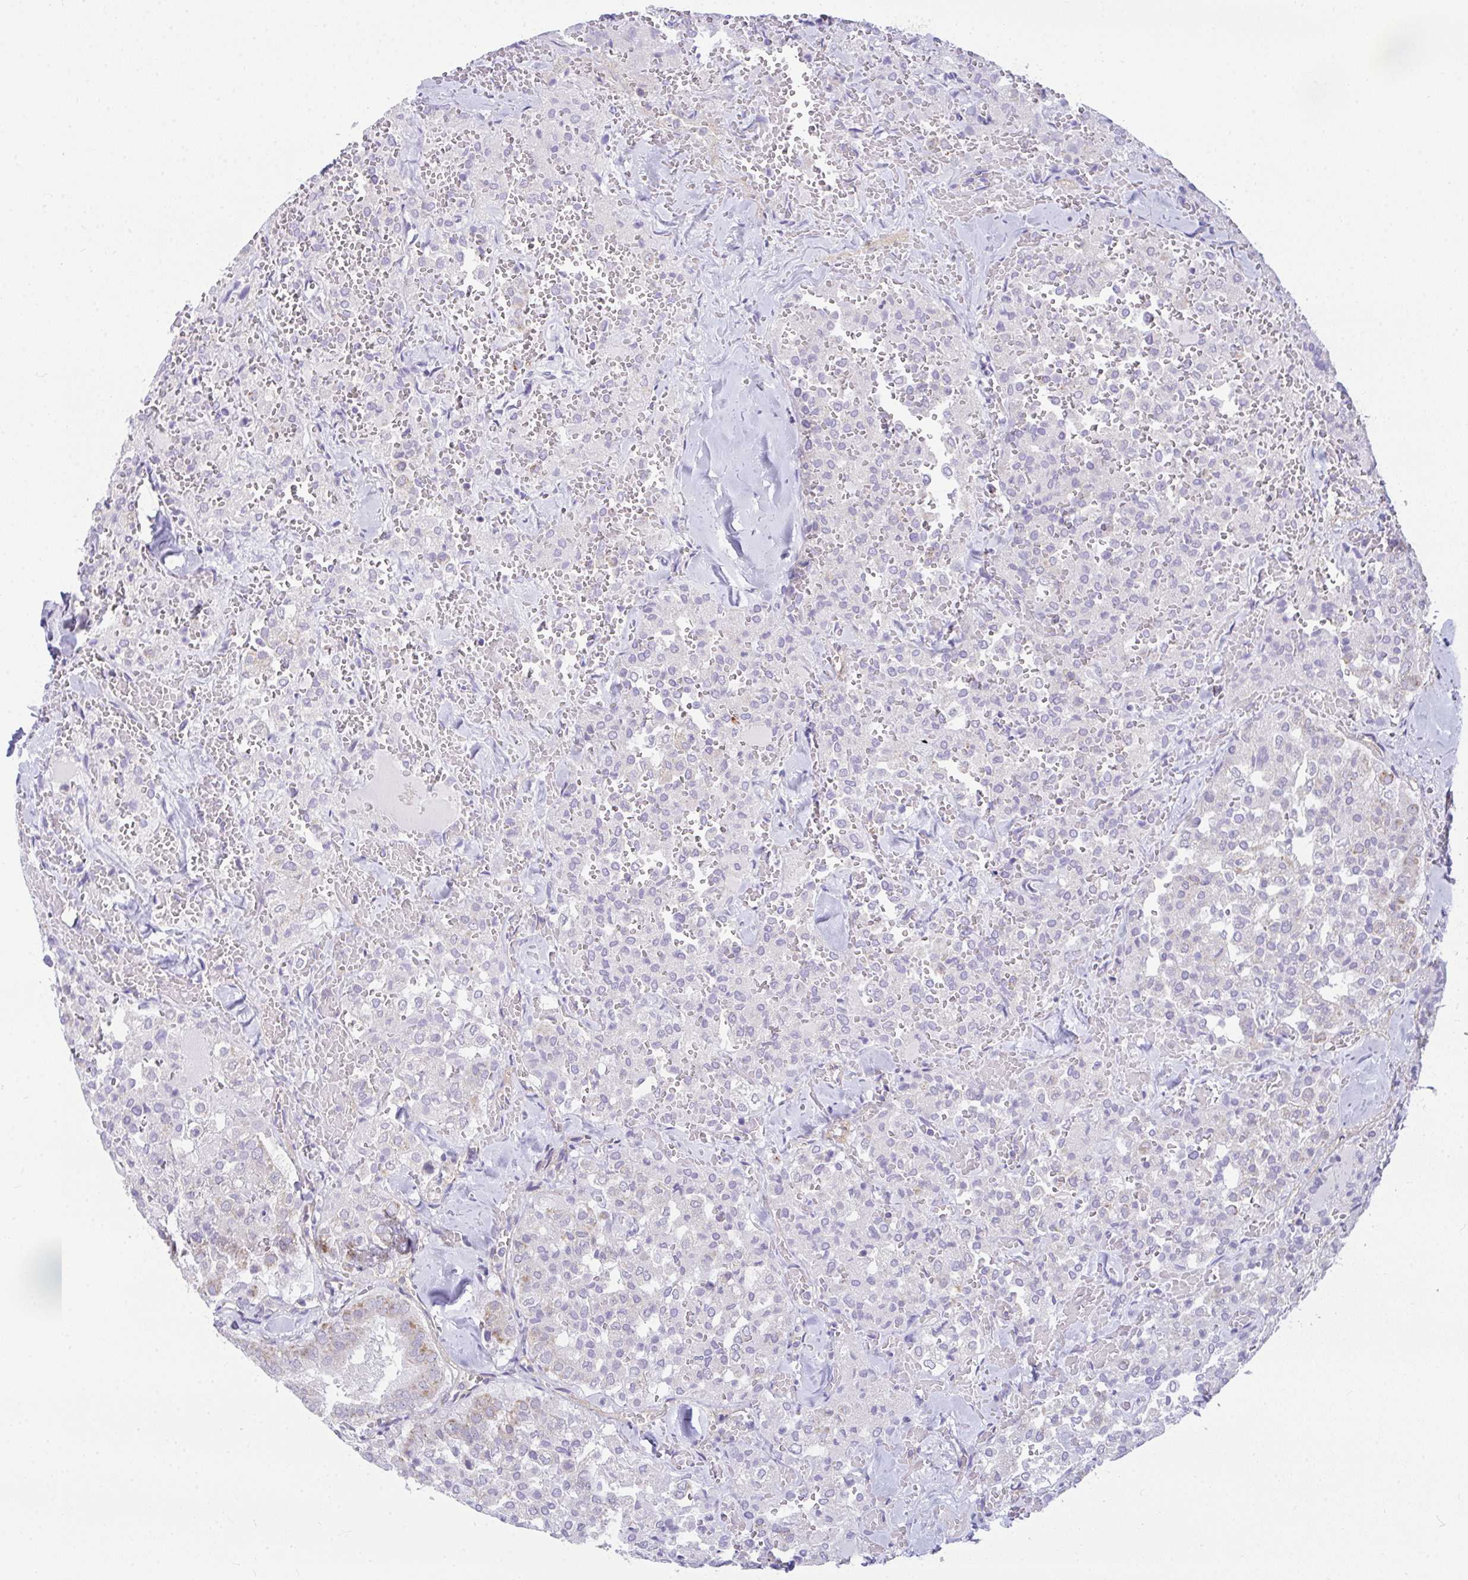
{"staining": {"intensity": "moderate", "quantity": "<25%", "location": "cytoplasmic/membranous"}, "tissue": "thyroid cancer", "cell_type": "Tumor cells", "image_type": "cancer", "snomed": [{"axis": "morphology", "description": "Follicular adenoma carcinoma, NOS"}, {"axis": "topography", "description": "Thyroid gland"}], "caption": "The image shows a brown stain indicating the presence of a protein in the cytoplasmic/membranous of tumor cells in thyroid cancer (follicular adenoma carcinoma).", "gene": "SRRM4", "patient": {"sex": "male", "age": 75}}